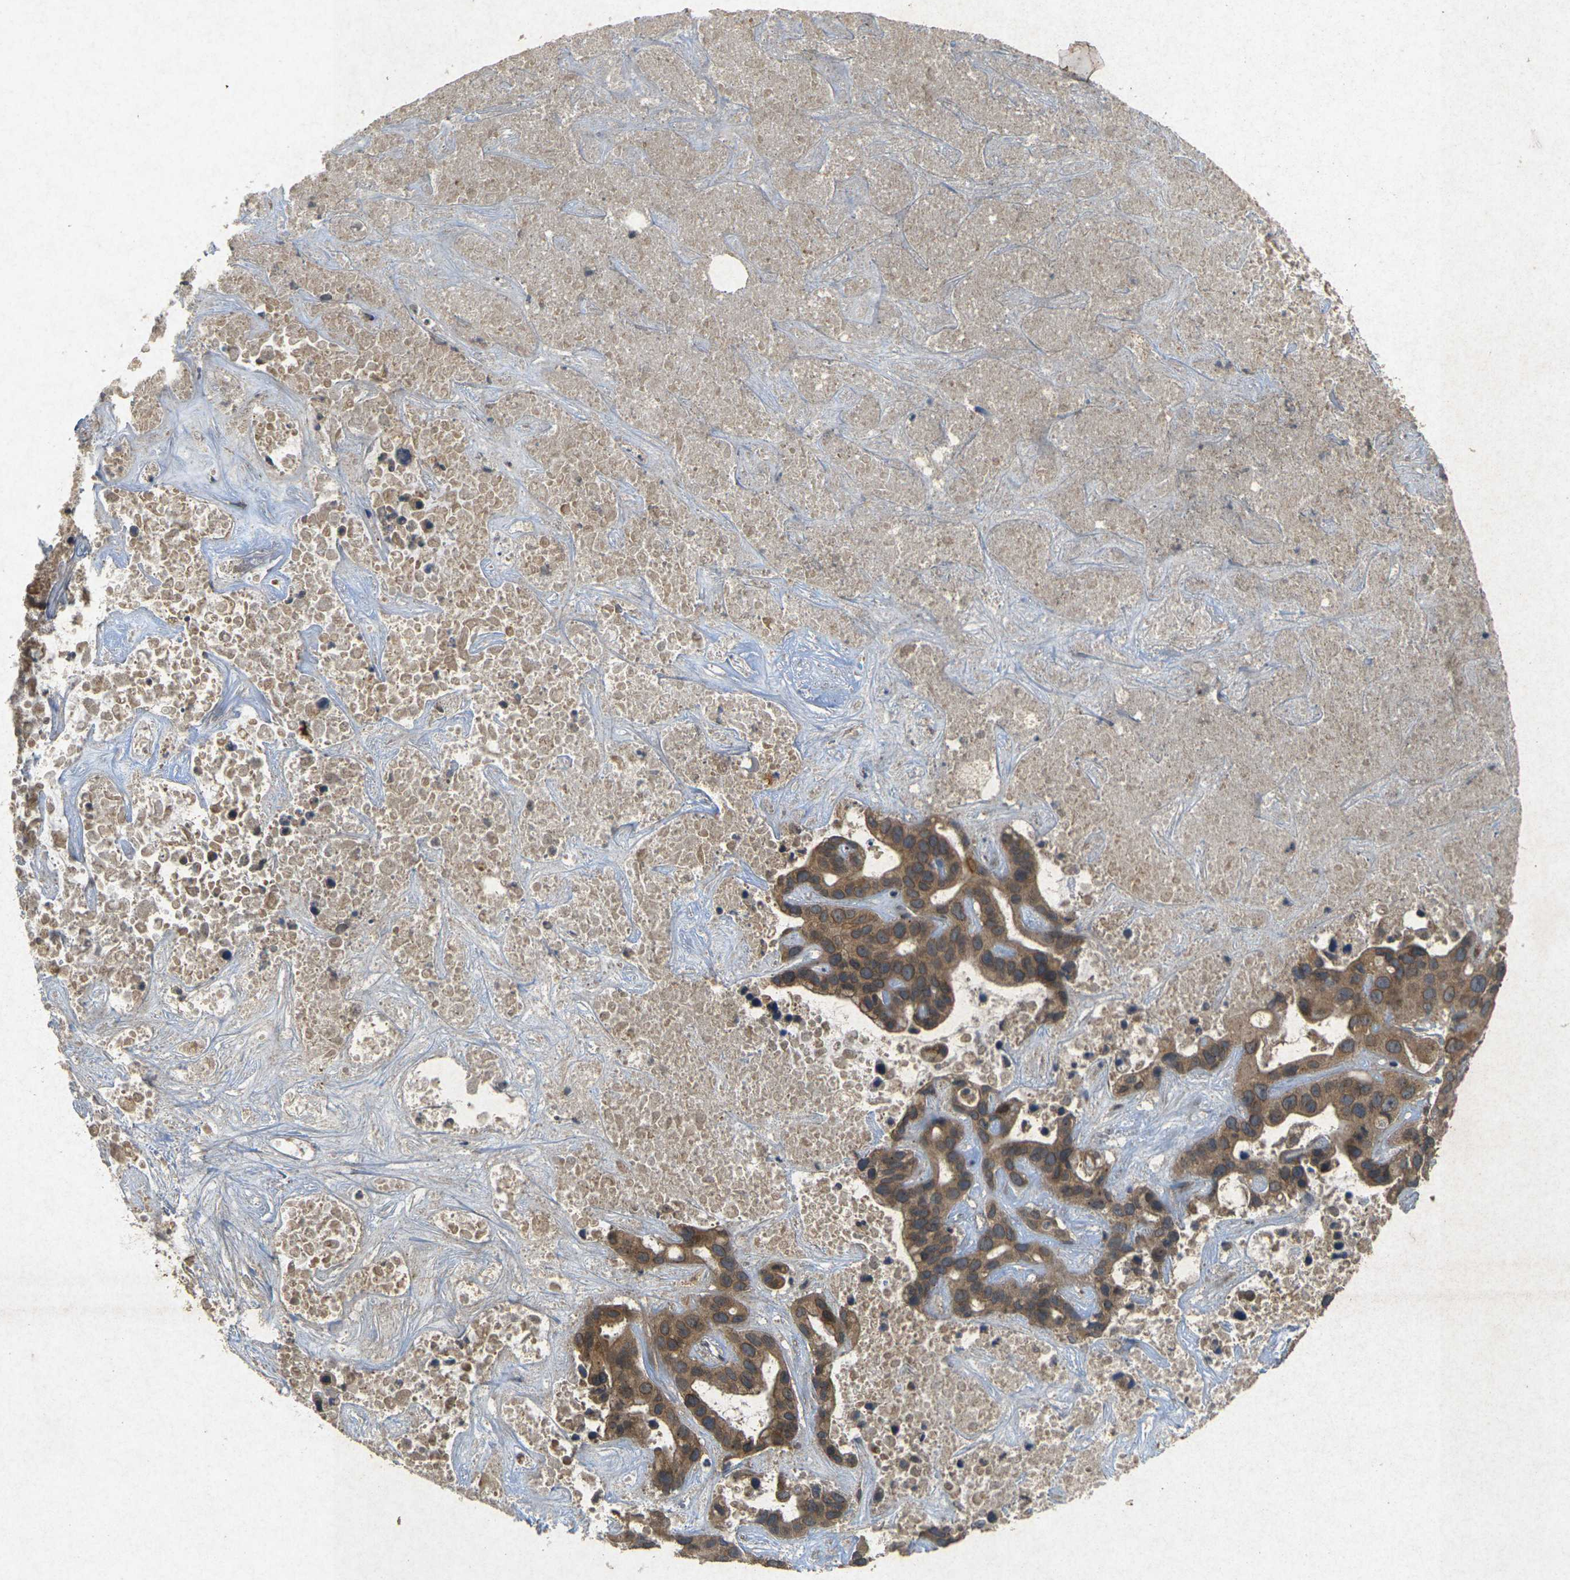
{"staining": {"intensity": "moderate", "quantity": ">75%", "location": "cytoplasmic/membranous"}, "tissue": "liver cancer", "cell_type": "Tumor cells", "image_type": "cancer", "snomed": [{"axis": "morphology", "description": "Cholangiocarcinoma"}, {"axis": "topography", "description": "Liver"}], "caption": "A micrograph of human liver cancer stained for a protein reveals moderate cytoplasmic/membranous brown staining in tumor cells.", "gene": "ERN1", "patient": {"sex": "female", "age": 65}}